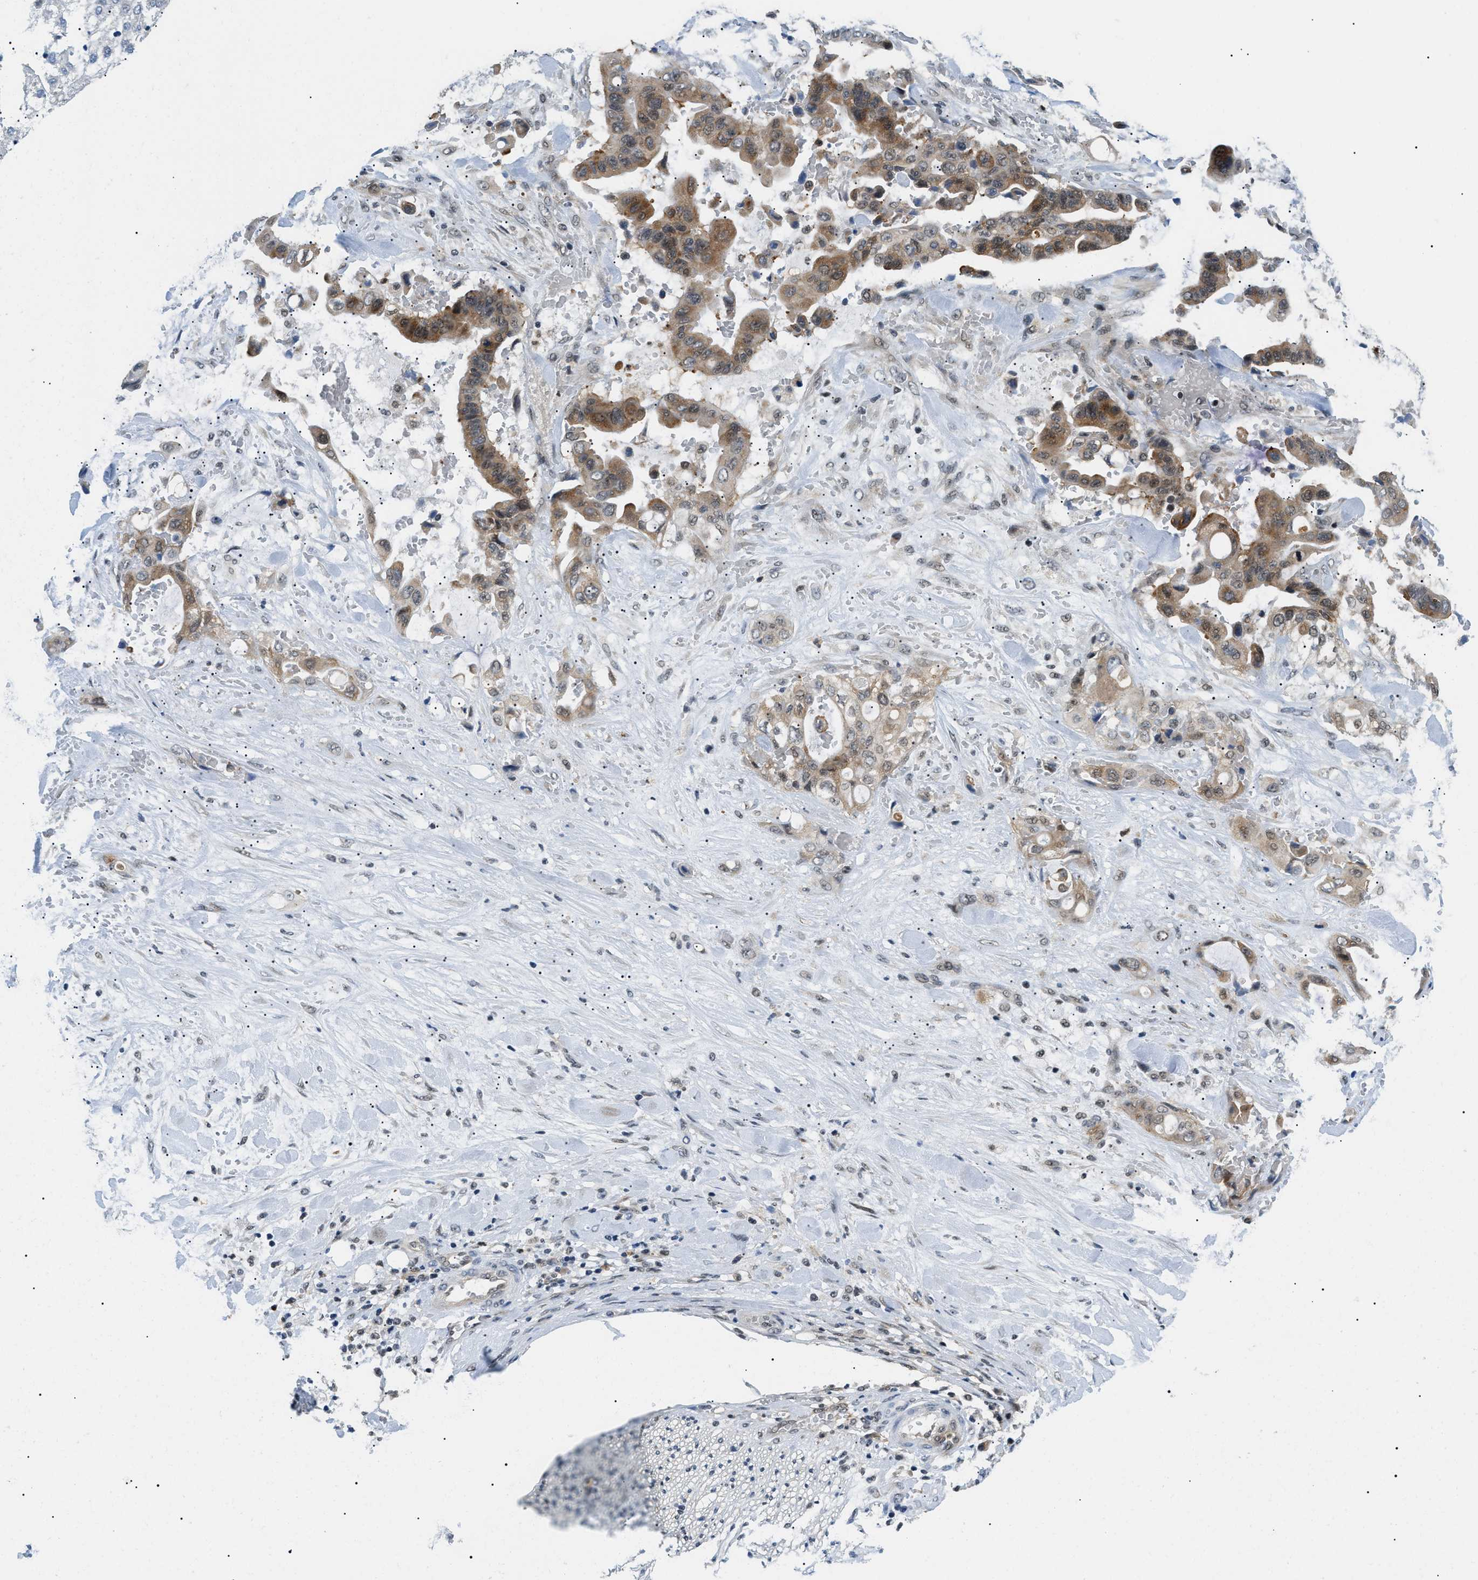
{"staining": {"intensity": "moderate", "quantity": ">75%", "location": "cytoplasmic/membranous,nuclear"}, "tissue": "liver cancer", "cell_type": "Tumor cells", "image_type": "cancer", "snomed": [{"axis": "morphology", "description": "Cholangiocarcinoma"}, {"axis": "topography", "description": "Liver"}], "caption": "DAB immunohistochemical staining of human liver cholangiocarcinoma displays moderate cytoplasmic/membranous and nuclear protein positivity in approximately >75% of tumor cells.", "gene": "RBM15", "patient": {"sex": "female", "age": 61}}